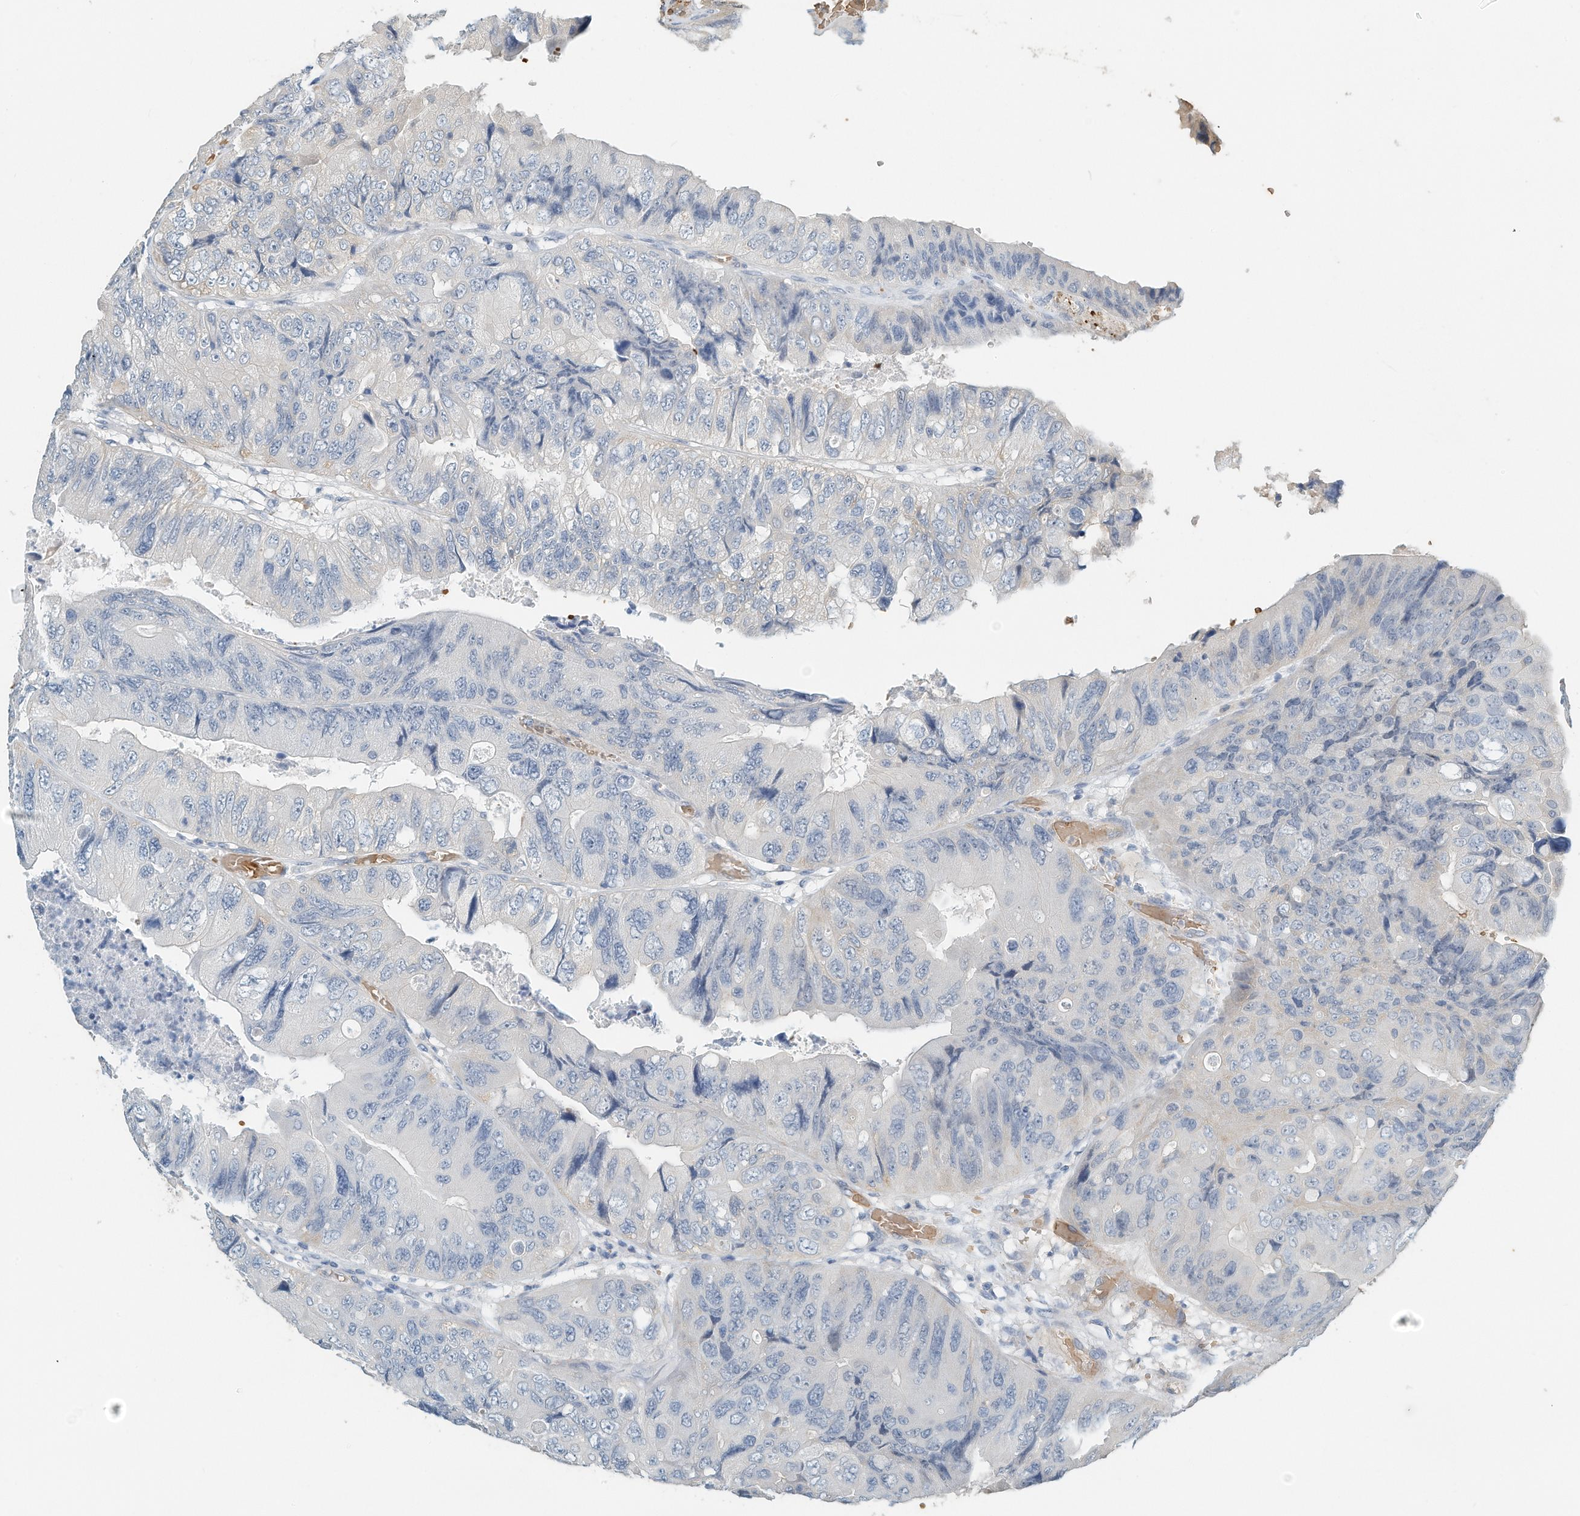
{"staining": {"intensity": "negative", "quantity": "none", "location": "none"}, "tissue": "colorectal cancer", "cell_type": "Tumor cells", "image_type": "cancer", "snomed": [{"axis": "morphology", "description": "Adenocarcinoma, NOS"}, {"axis": "topography", "description": "Rectum"}], "caption": "Tumor cells show no significant expression in colorectal cancer.", "gene": "RCAN3", "patient": {"sex": "male", "age": 63}}